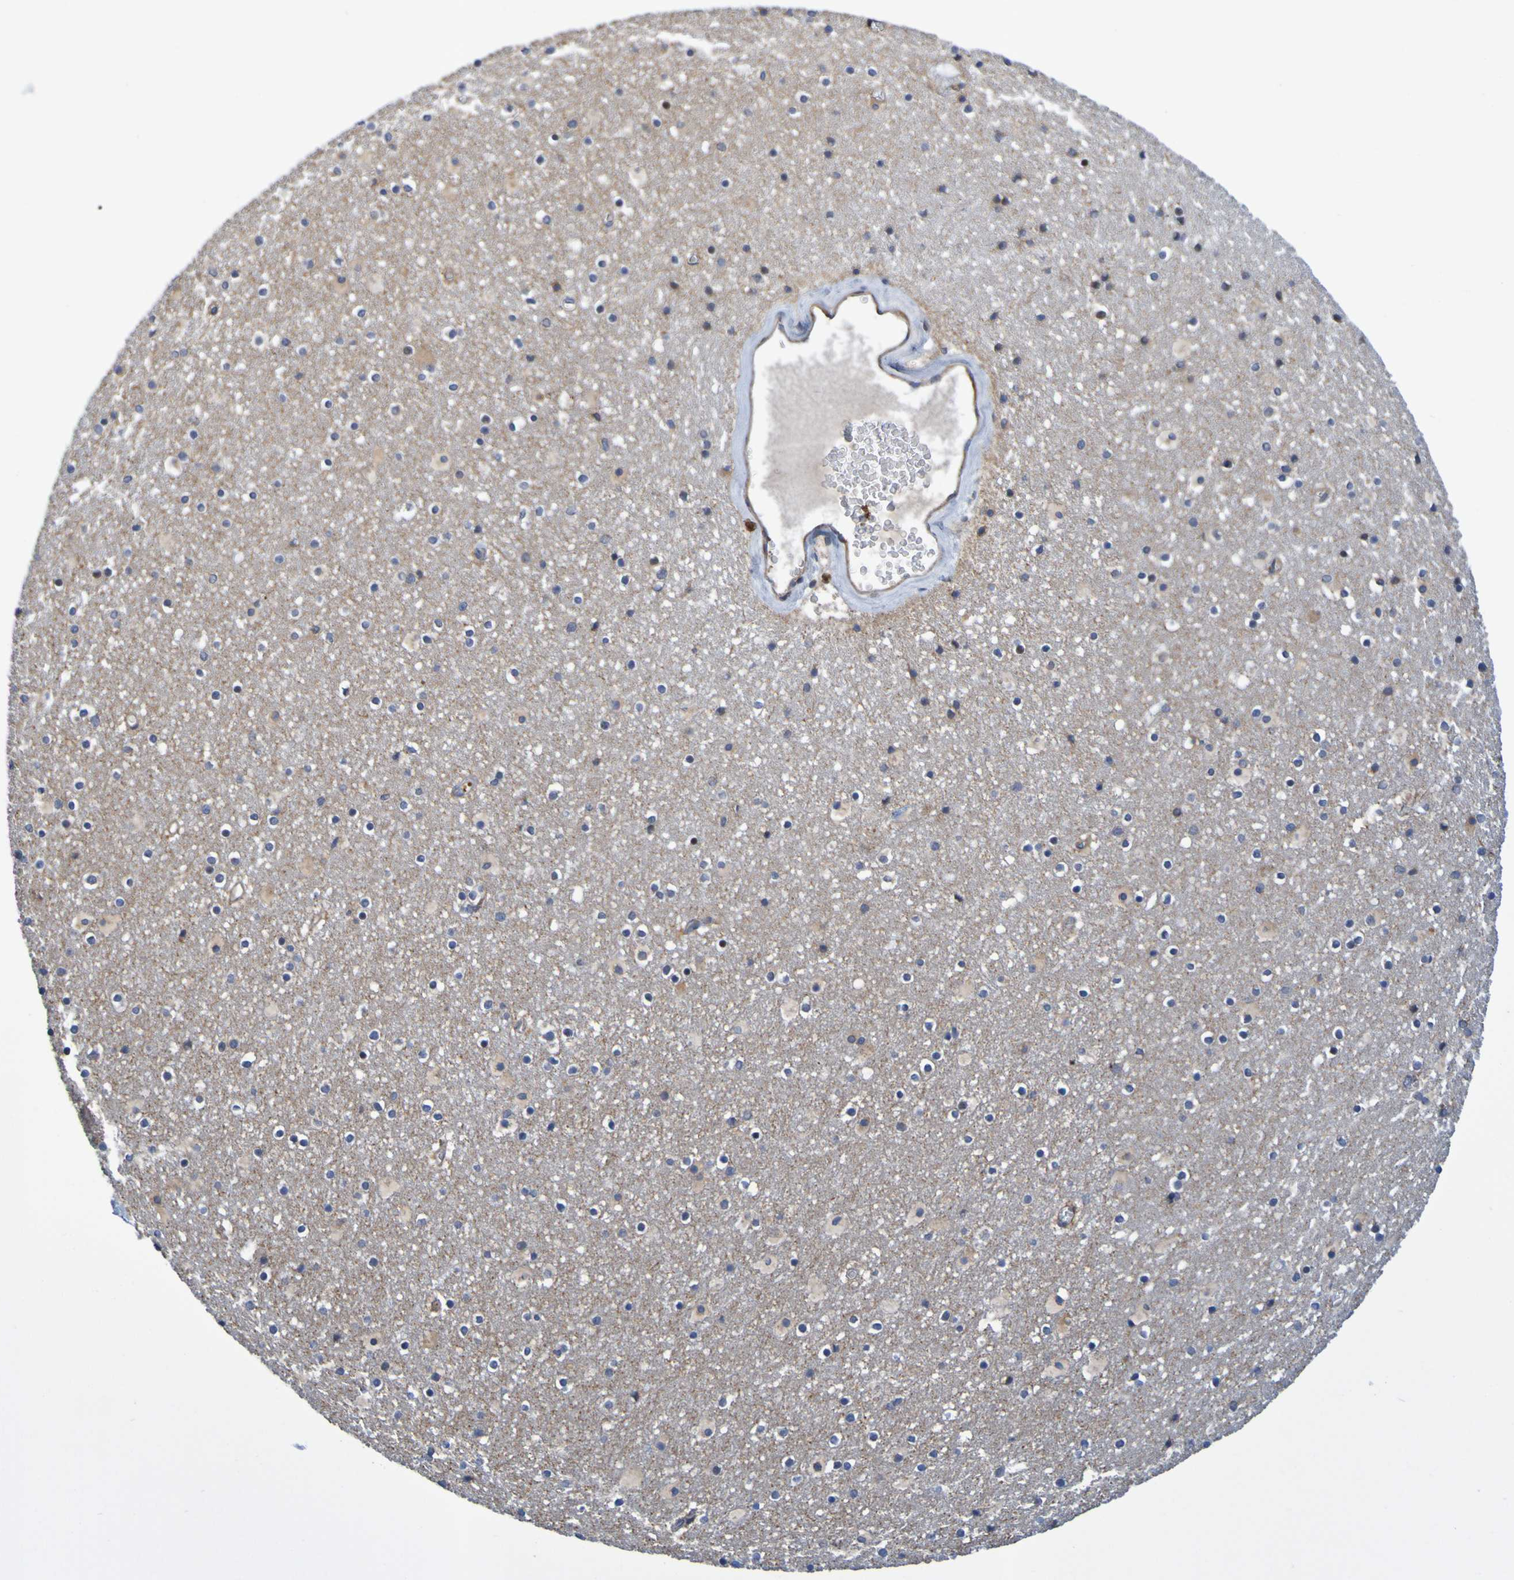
{"staining": {"intensity": "moderate", "quantity": "<25%", "location": "cytoplasmic/membranous"}, "tissue": "caudate", "cell_type": "Glial cells", "image_type": "normal", "snomed": [{"axis": "morphology", "description": "Normal tissue, NOS"}, {"axis": "topography", "description": "Lateral ventricle wall"}], "caption": "Immunohistochemical staining of benign human caudate reveals <25% levels of moderate cytoplasmic/membranous protein staining in about <25% of glial cells.", "gene": "CCDC51", "patient": {"sex": "male", "age": 45}}